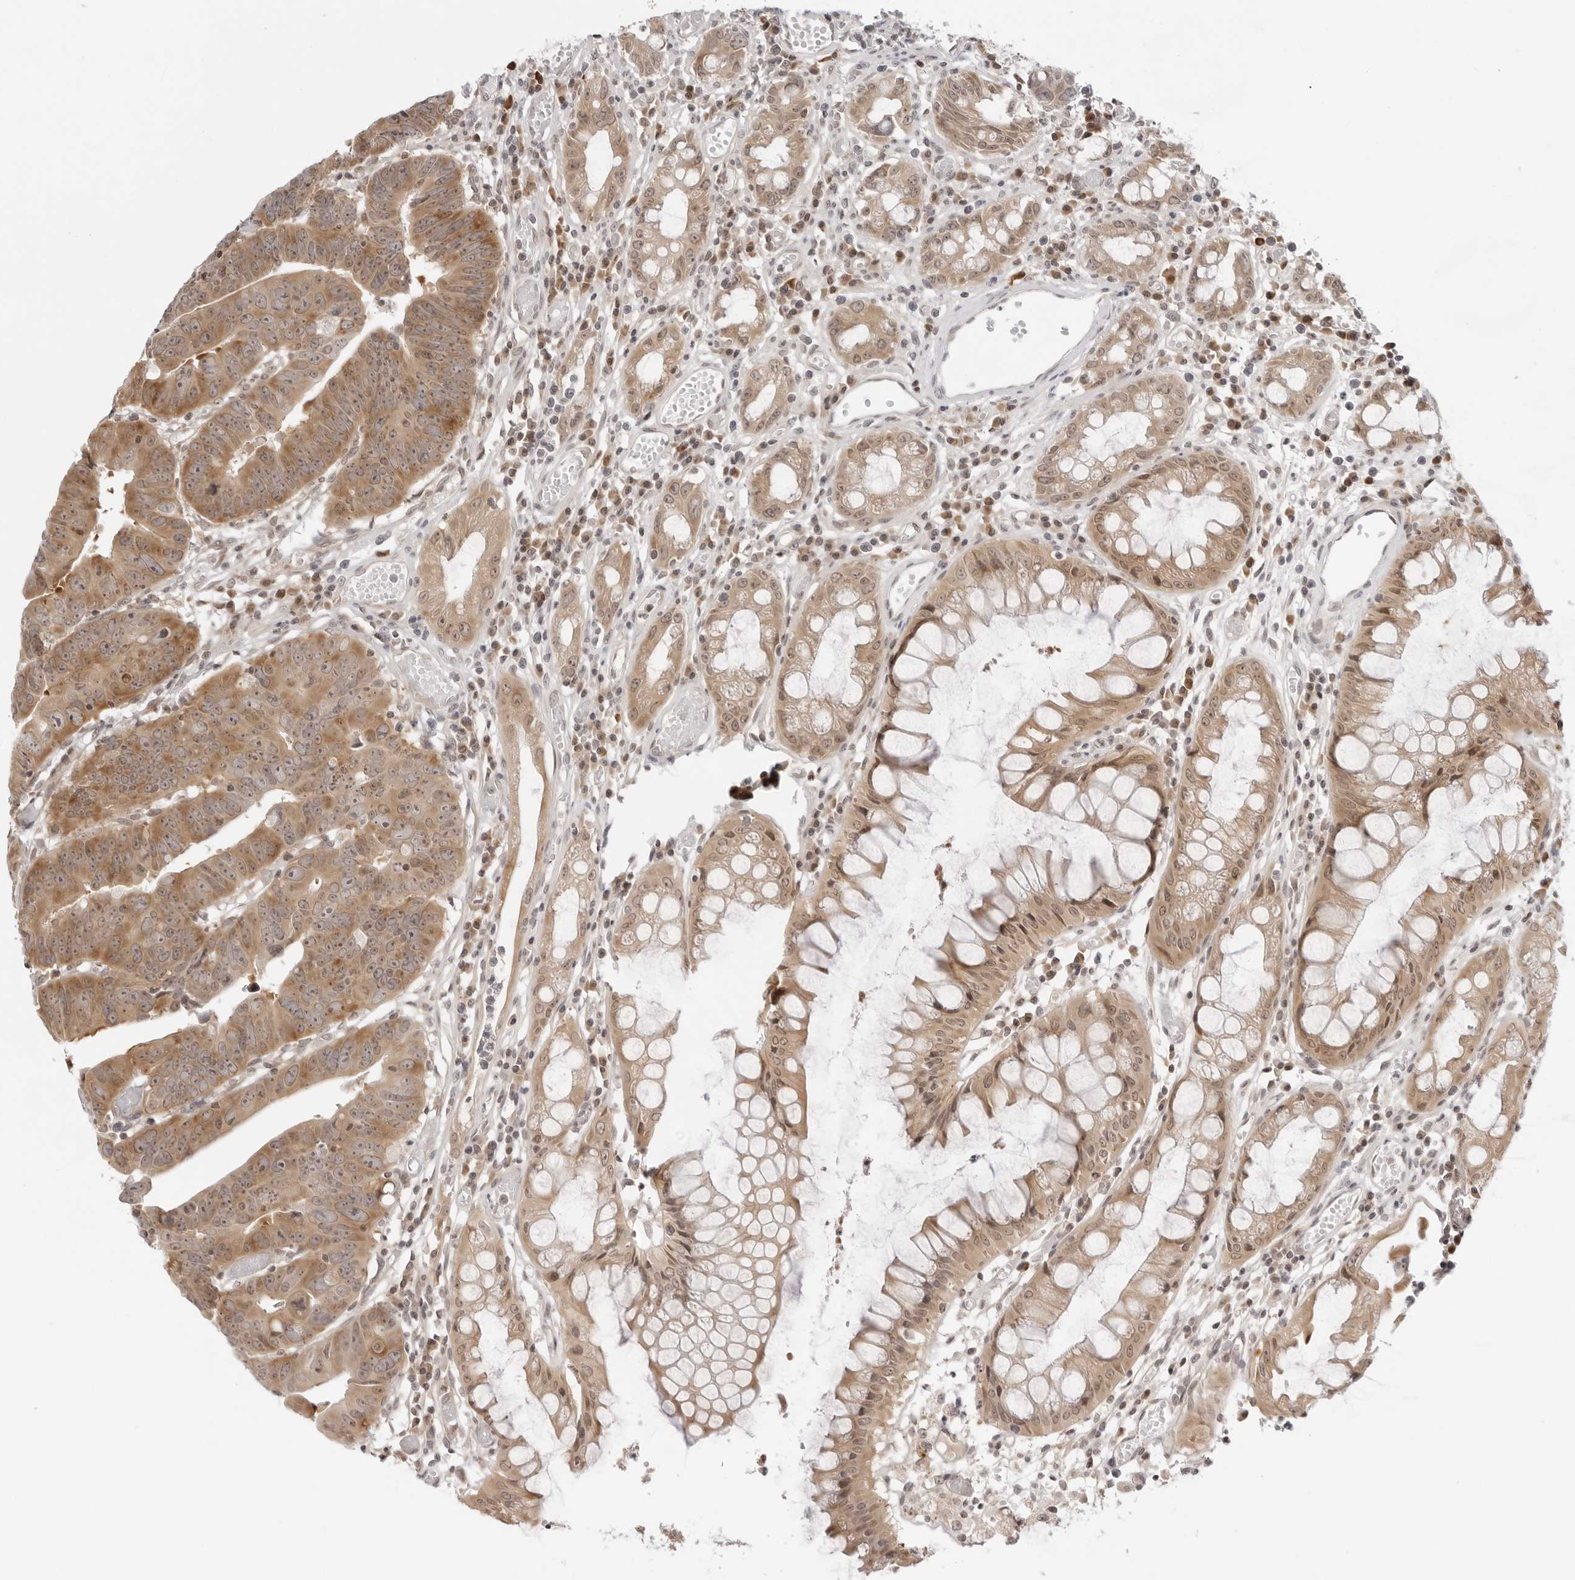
{"staining": {"intensity": "moderate", "quantity": ">75%", "location": "cytoplasmic/membranous"}, "tissue": "colorectal cancer", "cell_type": "Tumor cells", "image_type": "cancer", "snomed": [{"axis": "morphology", "description": "Adenocarcinoma, NOS"}, {"axis": "topography", "description": "Rectum"}], "caption": "Colorectal cancer (adenocarcinoma) stained with a protein marker displays moderate staining in tumor cells.", "gene": "PRRC2C", "patient": {"sex": "female", "age": 65}}